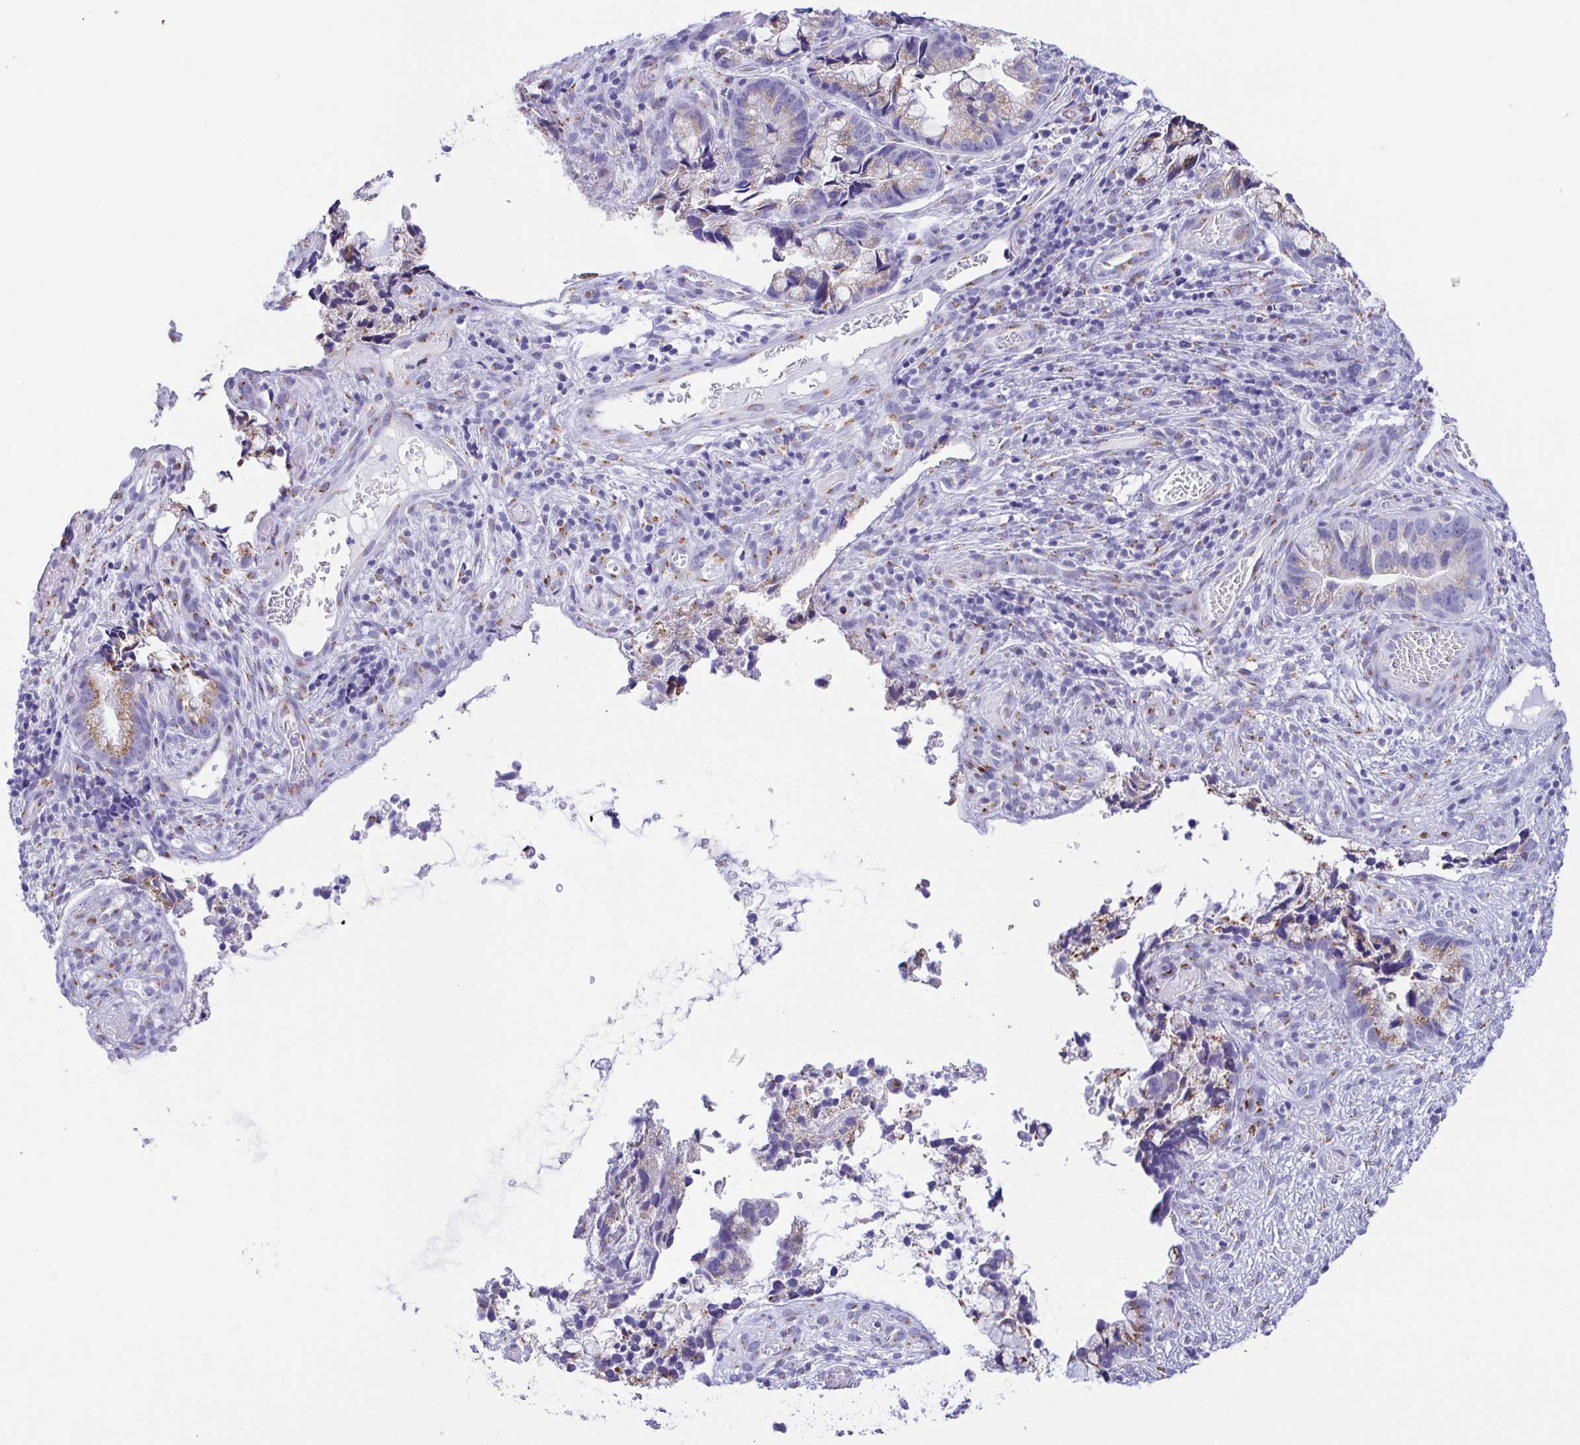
{"staining": {"intensity": "weak", "quantity": ">75%", "location": "cytoplasmic/membranous"}, "tissue": "cervical cancer", "cell_type": "Tumor cells", "image_type": "cancer", "snomed": [{"axis": "morphology", "description": "Adenocarcinoma, NOS"}, {"axis": "topography", "description": "Cervix"}], "caption": "A brown stain shows weak cytoplasmic/membranous expression of a protein in human cervical adenocarcinoma tumor cells.", "gene": "SULT1B1", "patient": {"sex": "female", "age": 44}}